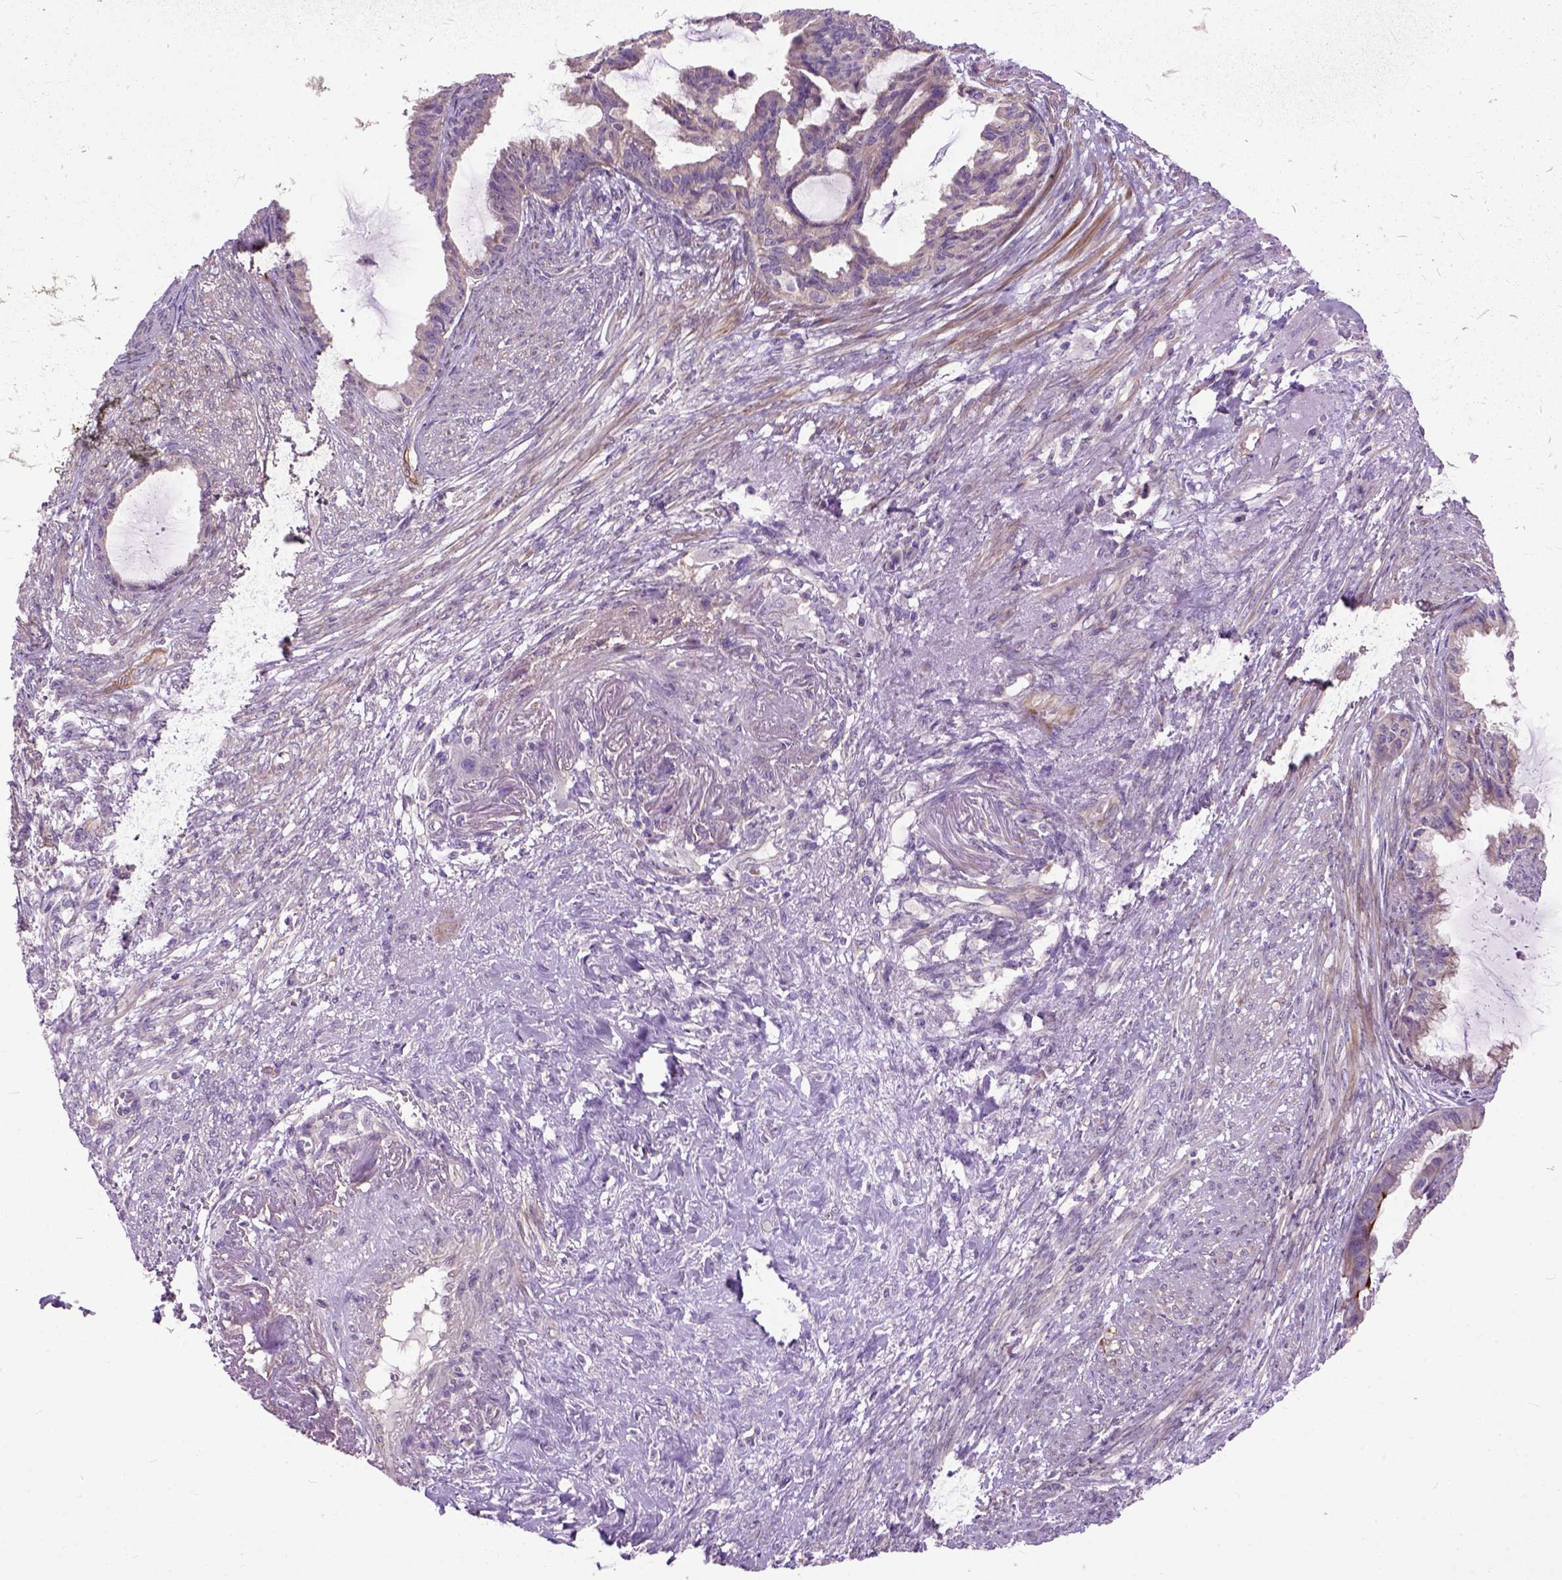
{"staining": {"intensity": "negative", "quantity": "none", "location": "none"}, "tissue": "endometrial cancer", "cell_type": "Tumor cells", "image_type": "cancer", "snomed": [{"axis": "morphology", "description": "Adenocarcinoma, NOS"}, {"axis": "topography", "description": "Endometrium"}], "caption": "IHC of human adenocarcinoma (endometrial) exhibits no expression in tumor cells.", "gene": "MAPT", "patient": {"sex": "female", "age": 86}}